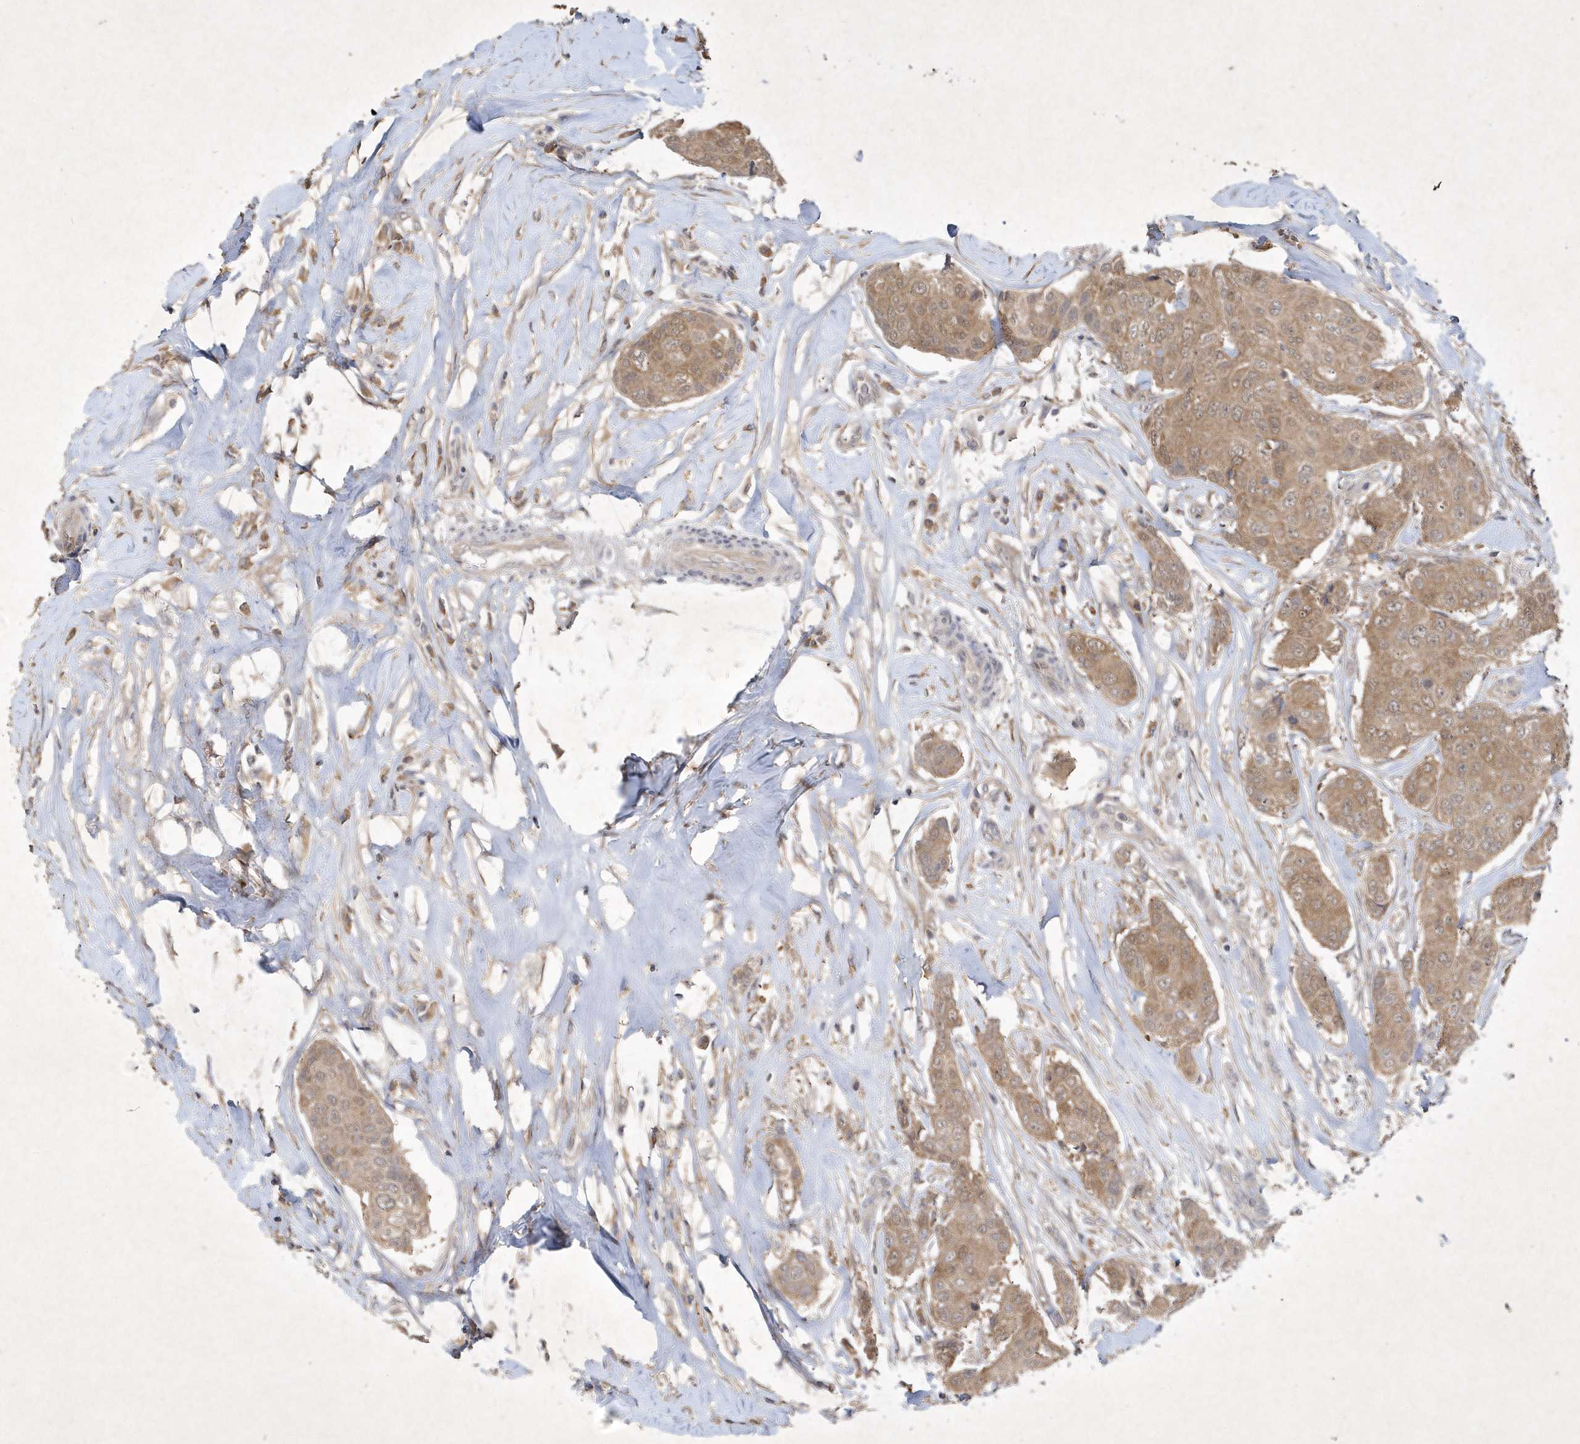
{"staining": {"intensity": "moderate", "quantity": ">75%", "location": "cytoplasmic/membranous"}, "tissue": "breast cancer", "cell_type": "Tumor cells", "image_type": "cancer", "snomed": [{"axis": "morphology", "description": "Duct carcinoma"}, {"axis": "topography", "description": "Breast"}], "caption": "Tumor cells reveal medium levels of moderate cytoplasmic/membranous positivity in about >75% of cells in human breast infiltrating ductal carcinoma. The staining is performed using DAB (3,3'-diaminobenzidine) brown chromogen to label protein expression. The nuclei are counter-stained blue using hematoxylin.", "gene": "AKR7A2", "patient": {"sex": "female", "age": 80}}